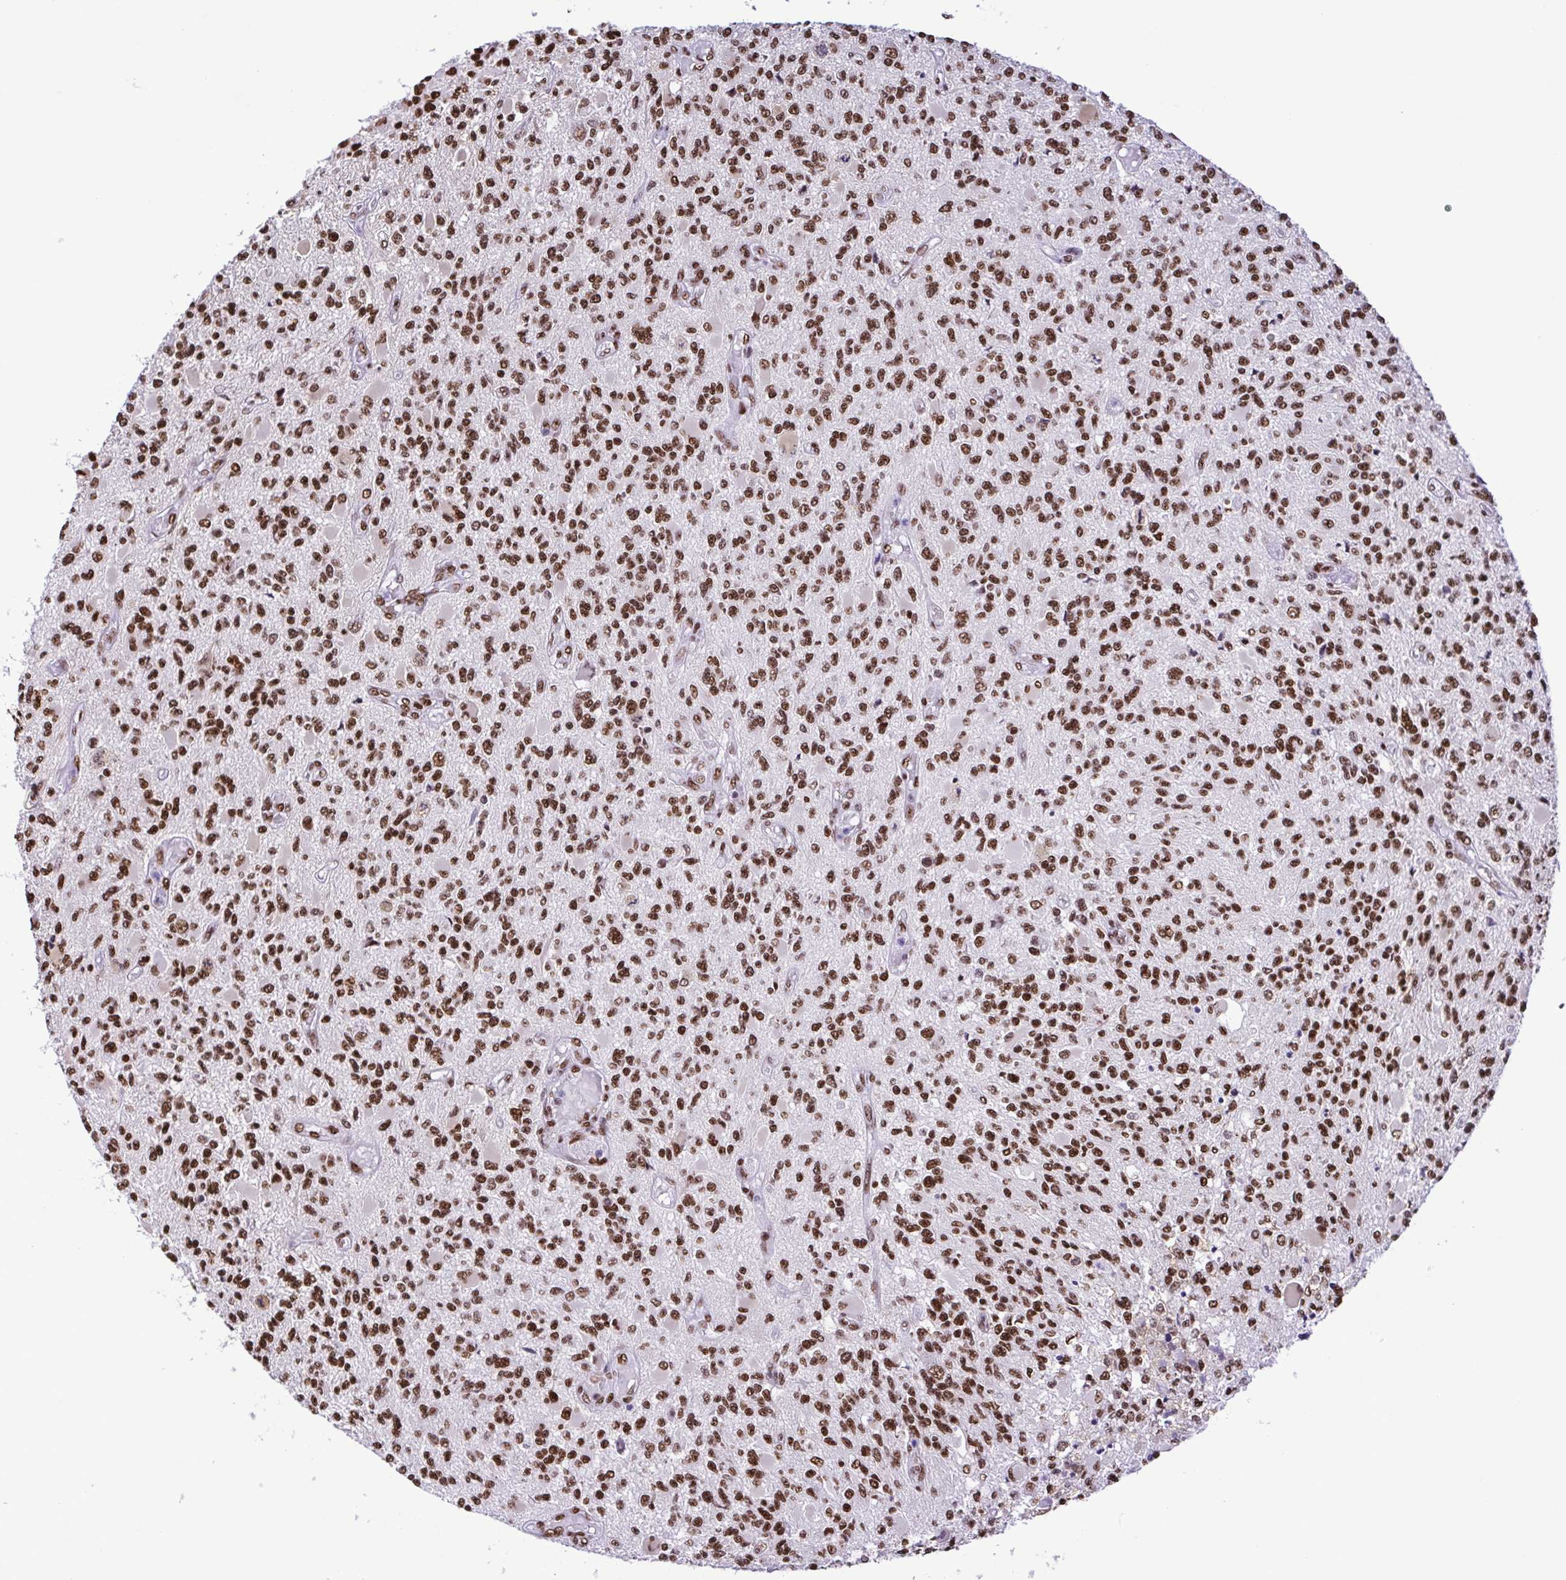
{"staining": {"intensity": "strong", "quantity": ">75%", "location": "nuclear"}, "tissue": "glioma", "cell_type": "Tumor cells", "image_type": "cancer", "snomed": [{"axis": "morphology", "description": "Glioma, malignant, High grade"}, {"axis": "topography", "description": "Brain"}], "caption": "The photomicrograph reveals staining of glioma, revealing strong nuclear protein staining (brown color) within tumor cells.", "gene": "TRIM28", "patient": {"sex": "female", "age": 63}}